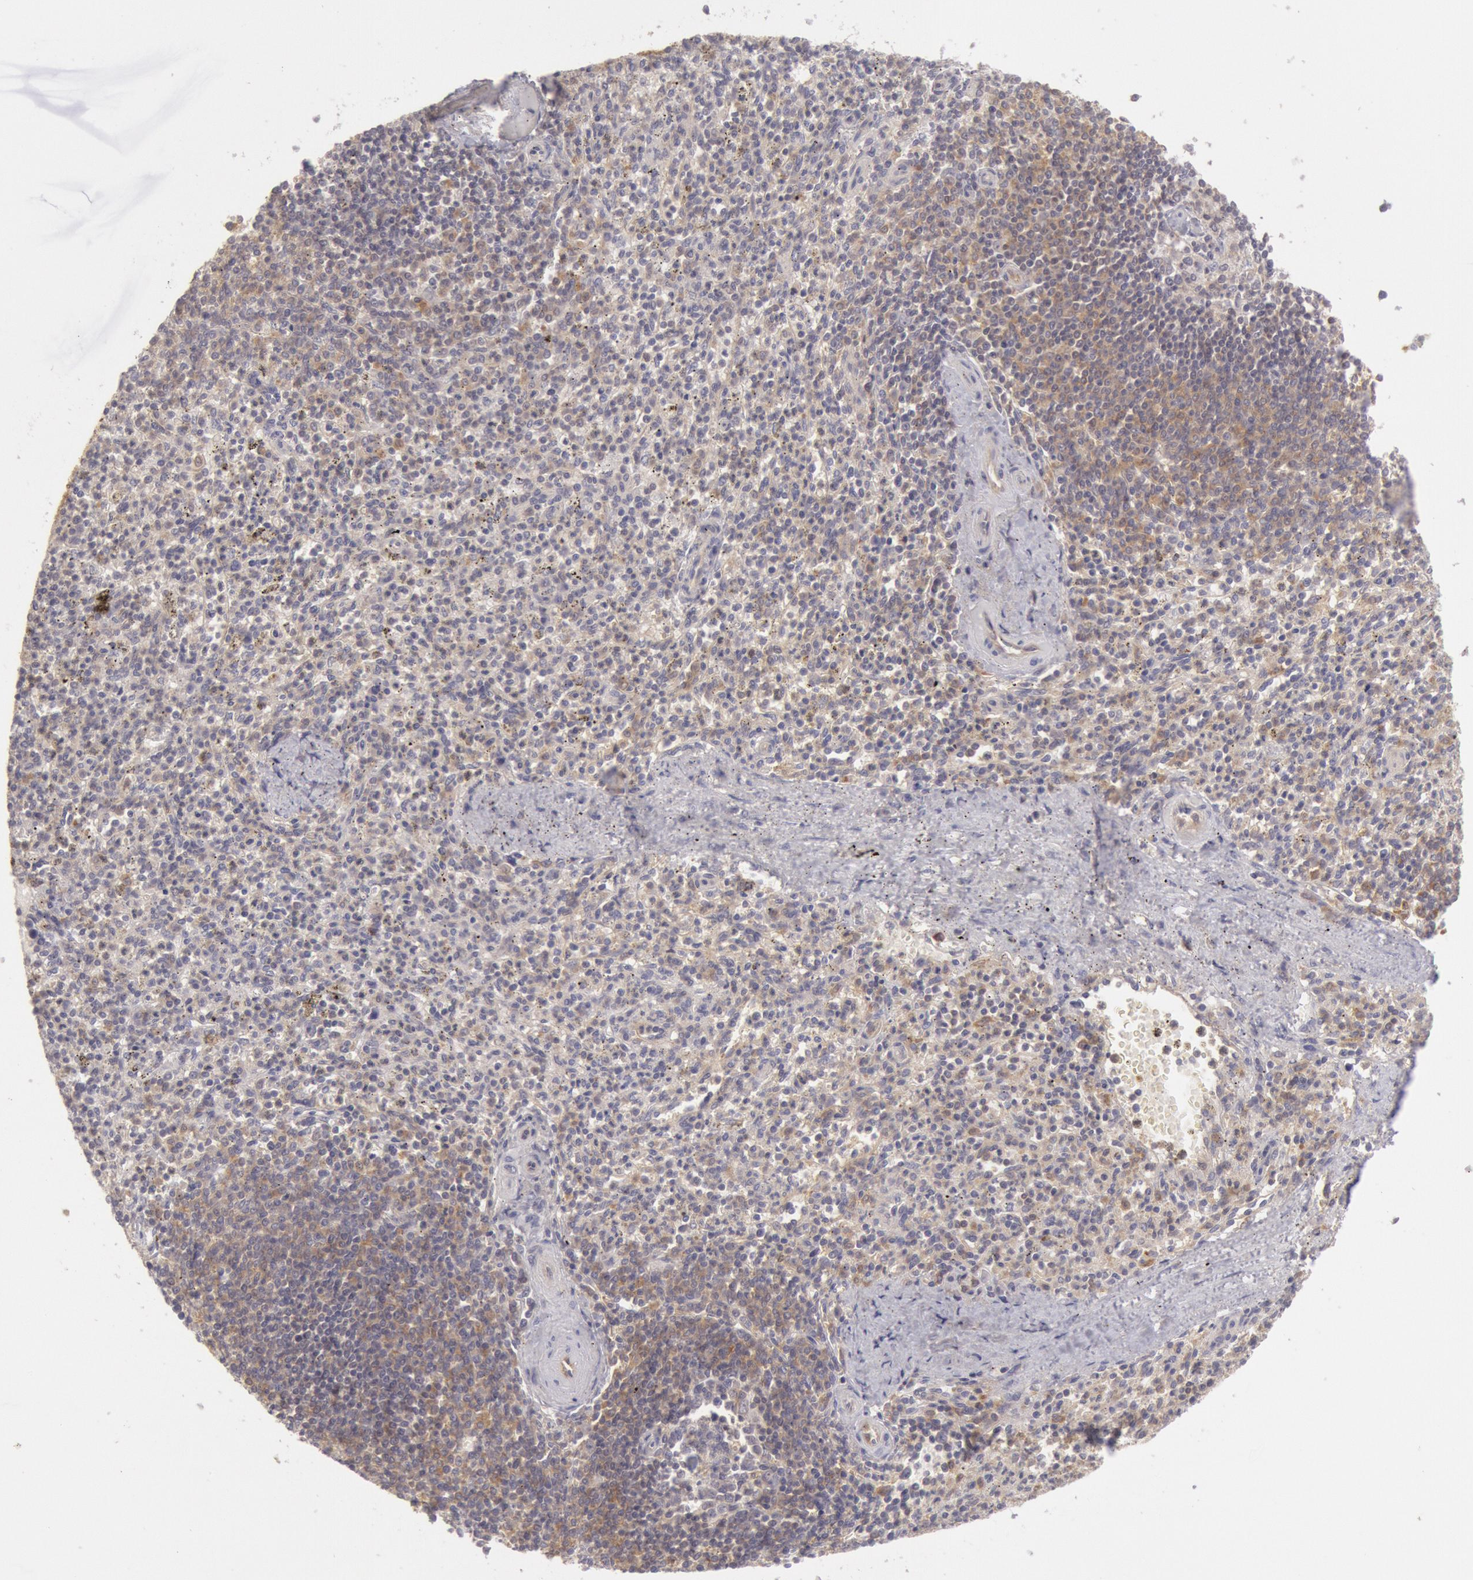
{"staining": {"intensity": "moderate", "quantity": ">75%", "location": "cytoplasmic/membranous"}, "tissue": "spleen", "cell_type": "Cells in red pulp", "image_type": "normal", "snomed": [{"axis": "morphology", "description": "Normal tissue, NOS"}, {"axis": "topography", "description": "Spleen"}], "caption": "IHC staining of normal spleen, which displays medium levels of moderate cytoplasmic/membranous positivity in approximately >75% of cells in red pulp indicating moderate cytoplasmic/membranous protein staining. The staining was performed using DAB (brown) for protein detection and nuclei were counterstained in hematoxylin (blue).", "gene": "IKBKB", "patient": {"sex": "male", "age": 72}}